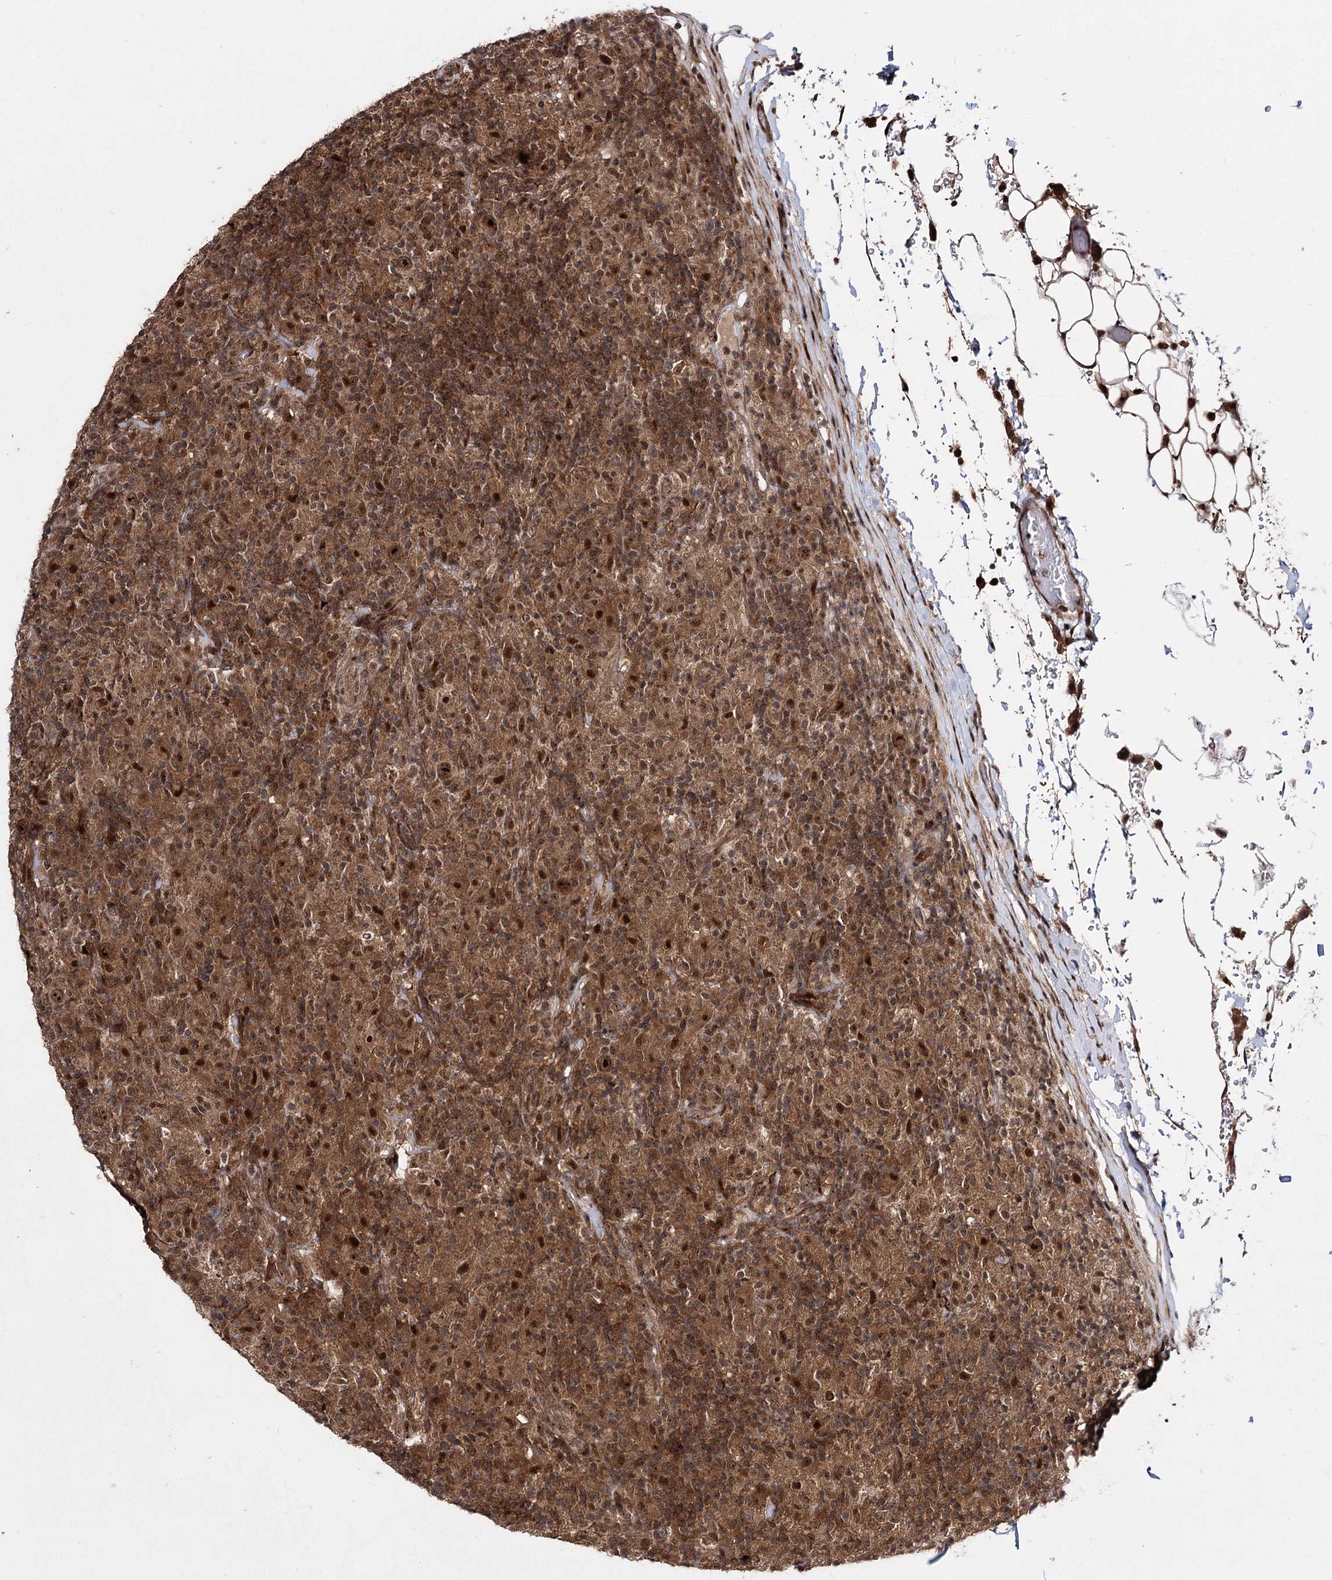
{"staining": {"intensity": "moderate", "quantity": ">75%", "location": "cytoplasmic/membranous,nuclear"}, "tissue": "lymphoma", "cell_type": "Tumor cells", "image_type": "cancer", "snomed": [{"axis": "morphology", "description": "Hodgkin's disease, NOS"}, {"axis": "topography", "description": "Lymph node"}], "caption": "A brown stain shows moderate cytoplasmic/membranous and nuclear positivity of a protein in lymphoma tumor cells.", "gene": "MKNK2", "patient": {"sex": "male", "age": 70}}